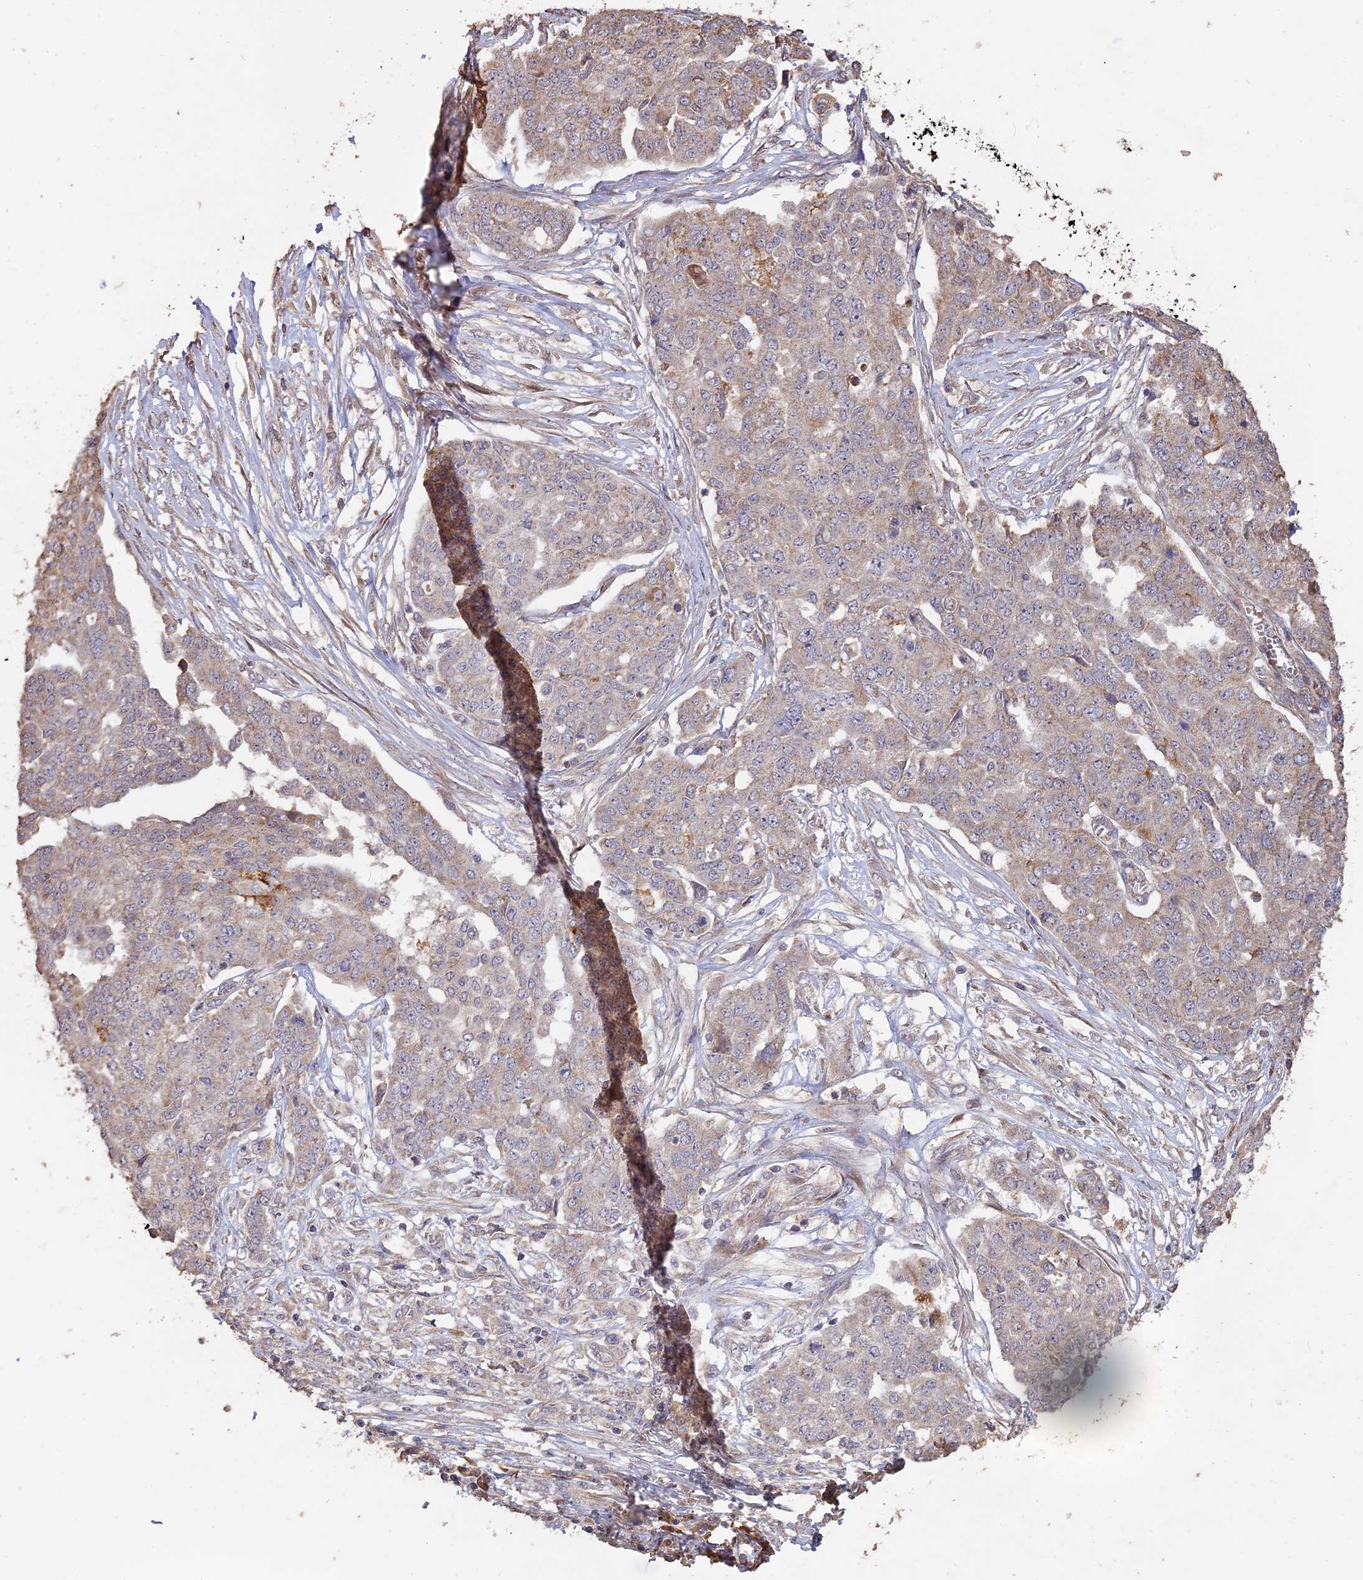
{"staining": {"intensity": "weak", "quantity": "25%-75%", "location": "cytoplasmic/membranous"}, "tissue": "ovarian cancer", "cell_type": "Tumor cells", "image_type": "cancer", "snomed": [{"axis": "morphology", "description": "Cystadenocarcinoma, serous, NOS"}, {"axis": "topography", "description": "Soft tissue"}, {"axis": "topography", "description": "Ovary"}], "caption": "The photomicrograph shows a brown stain indicating the presence of a protein in the cytoplasmic/membranous of tumor cells in ovarian serous cystadenocarcinoma.", "gene": "LAYN", "patient": {"sex": "female", "age": 57}}